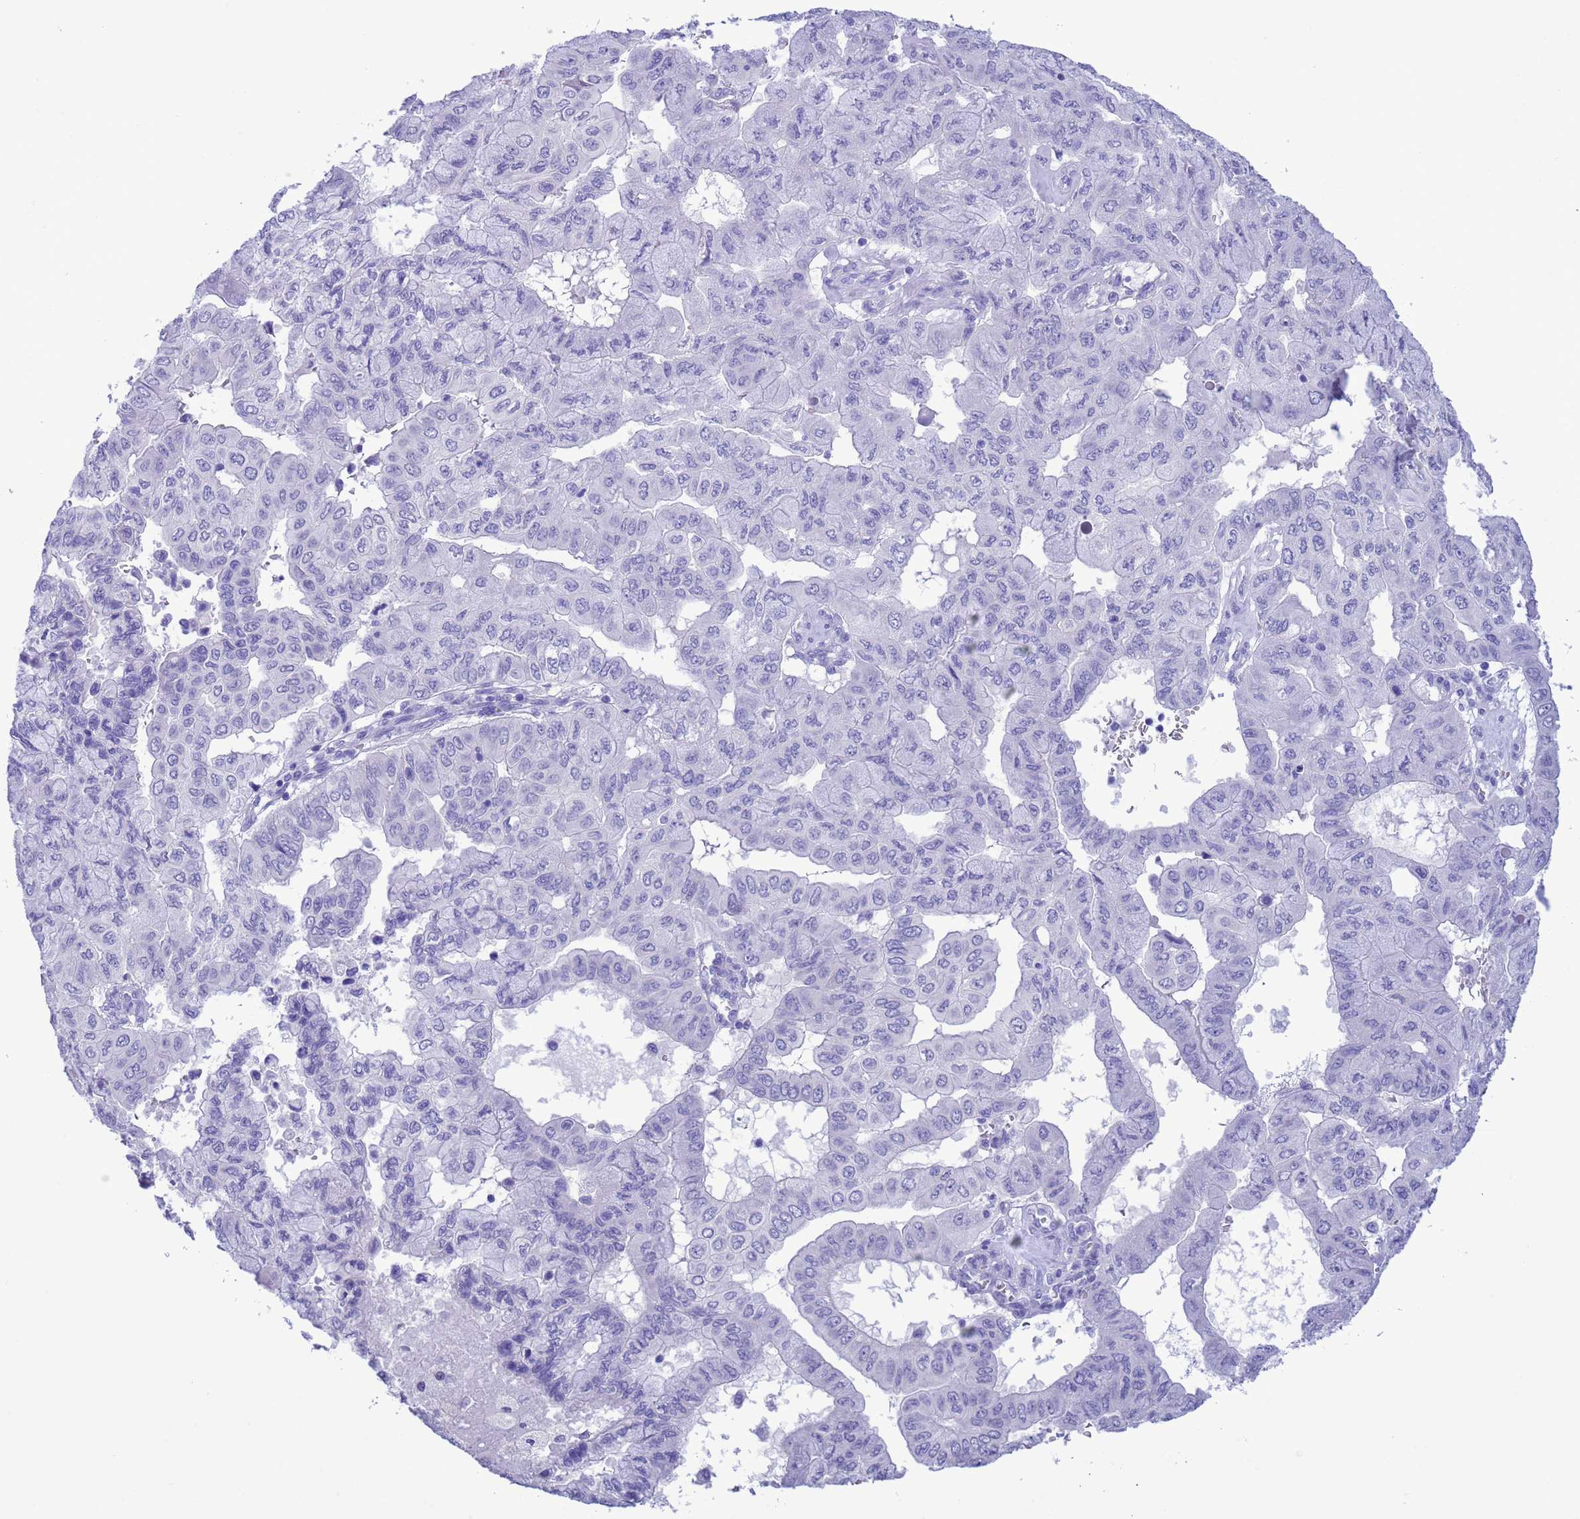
{"staining": {"intensity": "negative", "quantity": "none", "location": "none"}, "tissue": "pancreatic cancer", "cell_type": "Tumor cells", "image_type": "cancer", "snomed": [{"axis": "morphology", "description": "Adenocarcinoma, NOS"}, {"axis": "topography", "description": "Pancreas"}], "caption": "Histopathology image shows no significant protein expression in tumor cells of pancreatic adenocarcinoma. The staining was performed using DAB (3,3'-diaminobenzidine) to visualize the protein expression in brown, while the nuclei were stained in blue with hematoxylin (Magnification: 20x).", "gene": "GSTM1", "patient": {"sex": "male", "age": 51}}